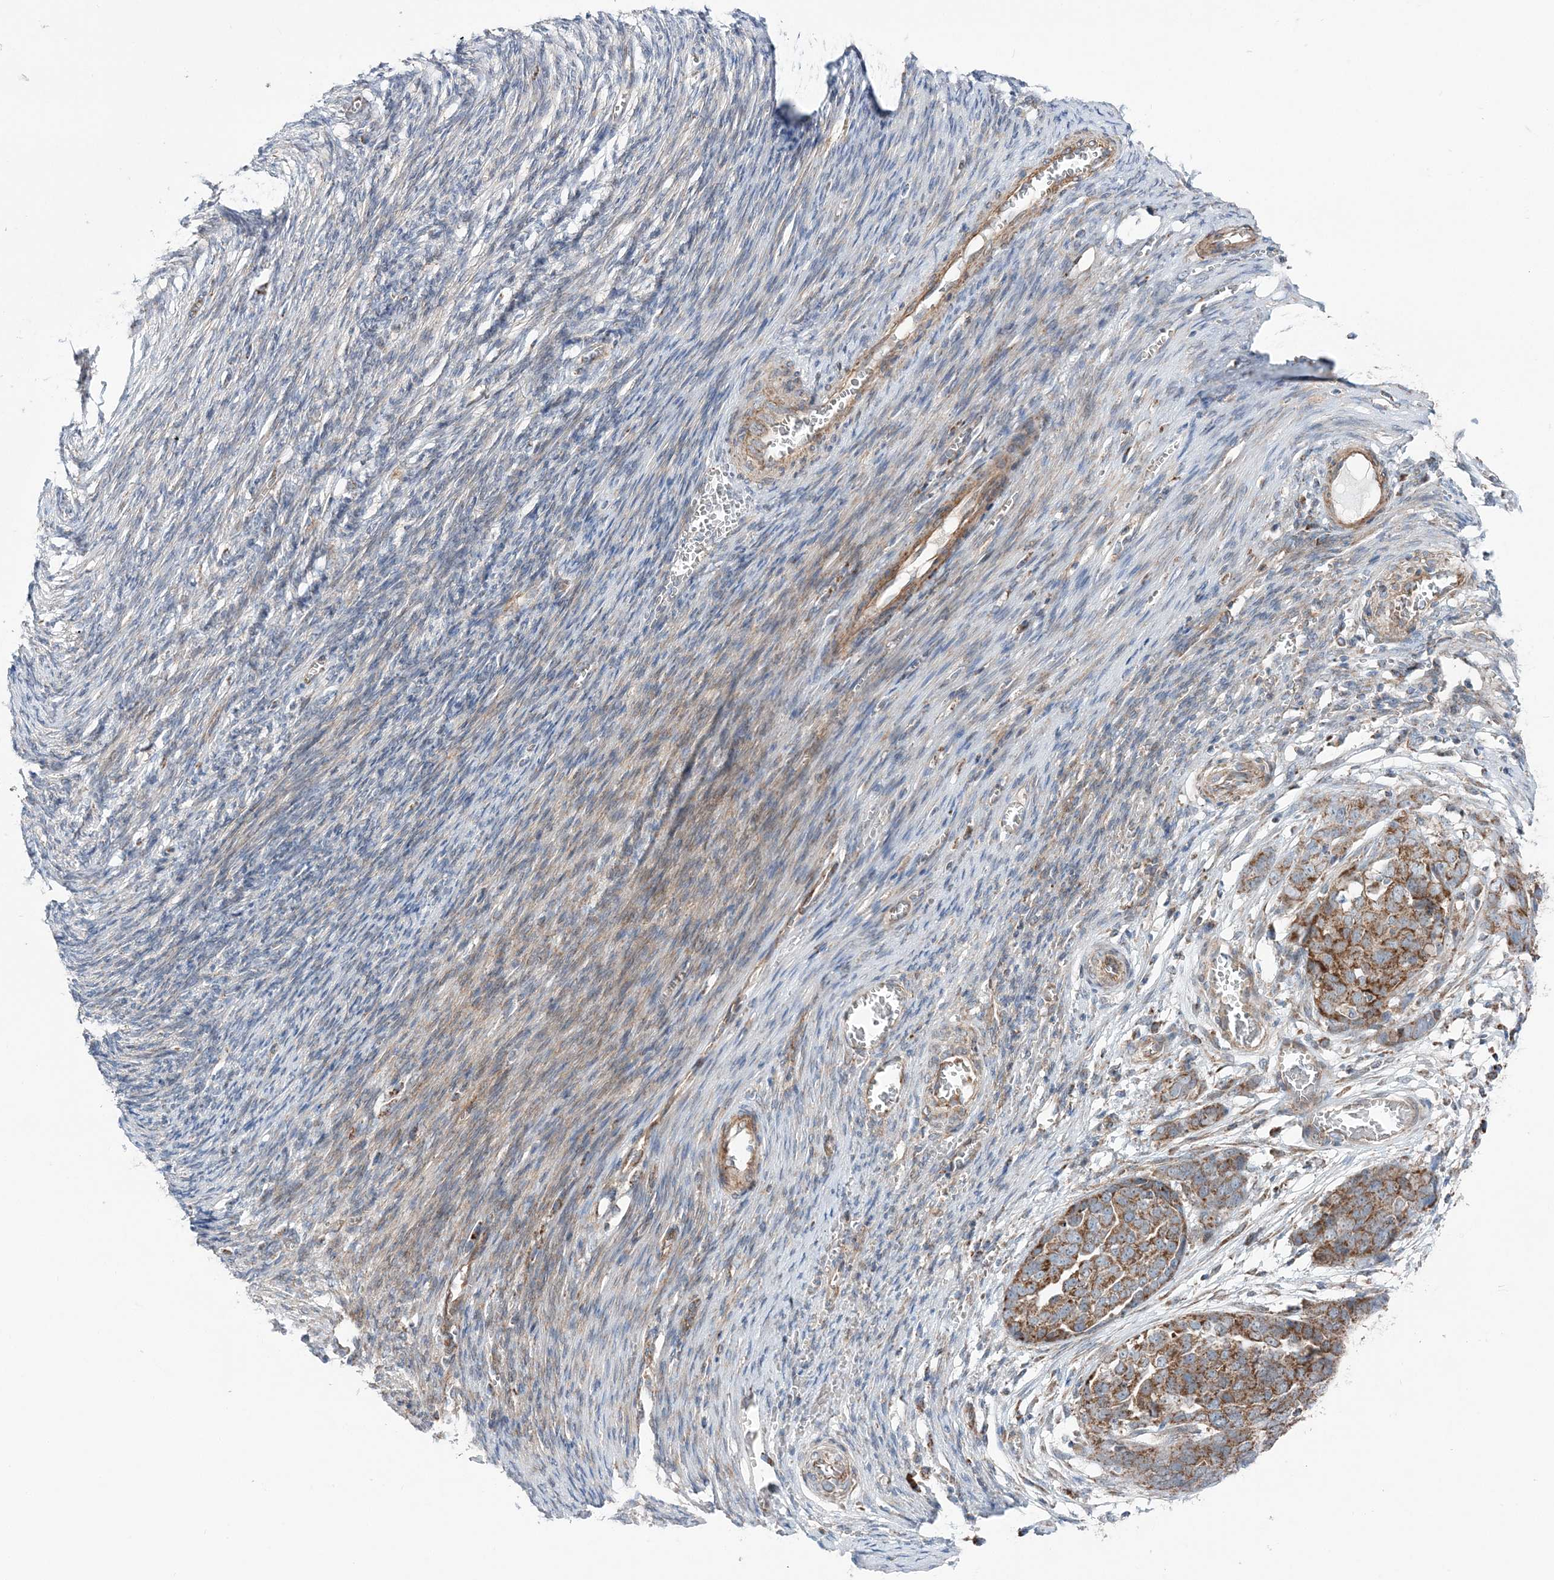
{"staining": {"intensity": "moderate", "quantity": ">75%", "location": "cytoplasmic/membranous"}, "tissue": "ovarian cancer", "cell_type": "Tumor cells", "image_type": "cancer", "snomed": [{"axis": "morphology", "description": "Cystadenocarcinoma, serous, NOS"}, {"axis": "topography", "description": "Ovary"}], "caption": "Immunohistochemistry (IHC) (DAB) staining of ovarian serous cystadenocarcinoma reveals moderate cytoplasmic/membranous protein staining in about >75% of tumor cells.", "gene": "OPA1", "patient": {"sex": "female", "age": 44}}